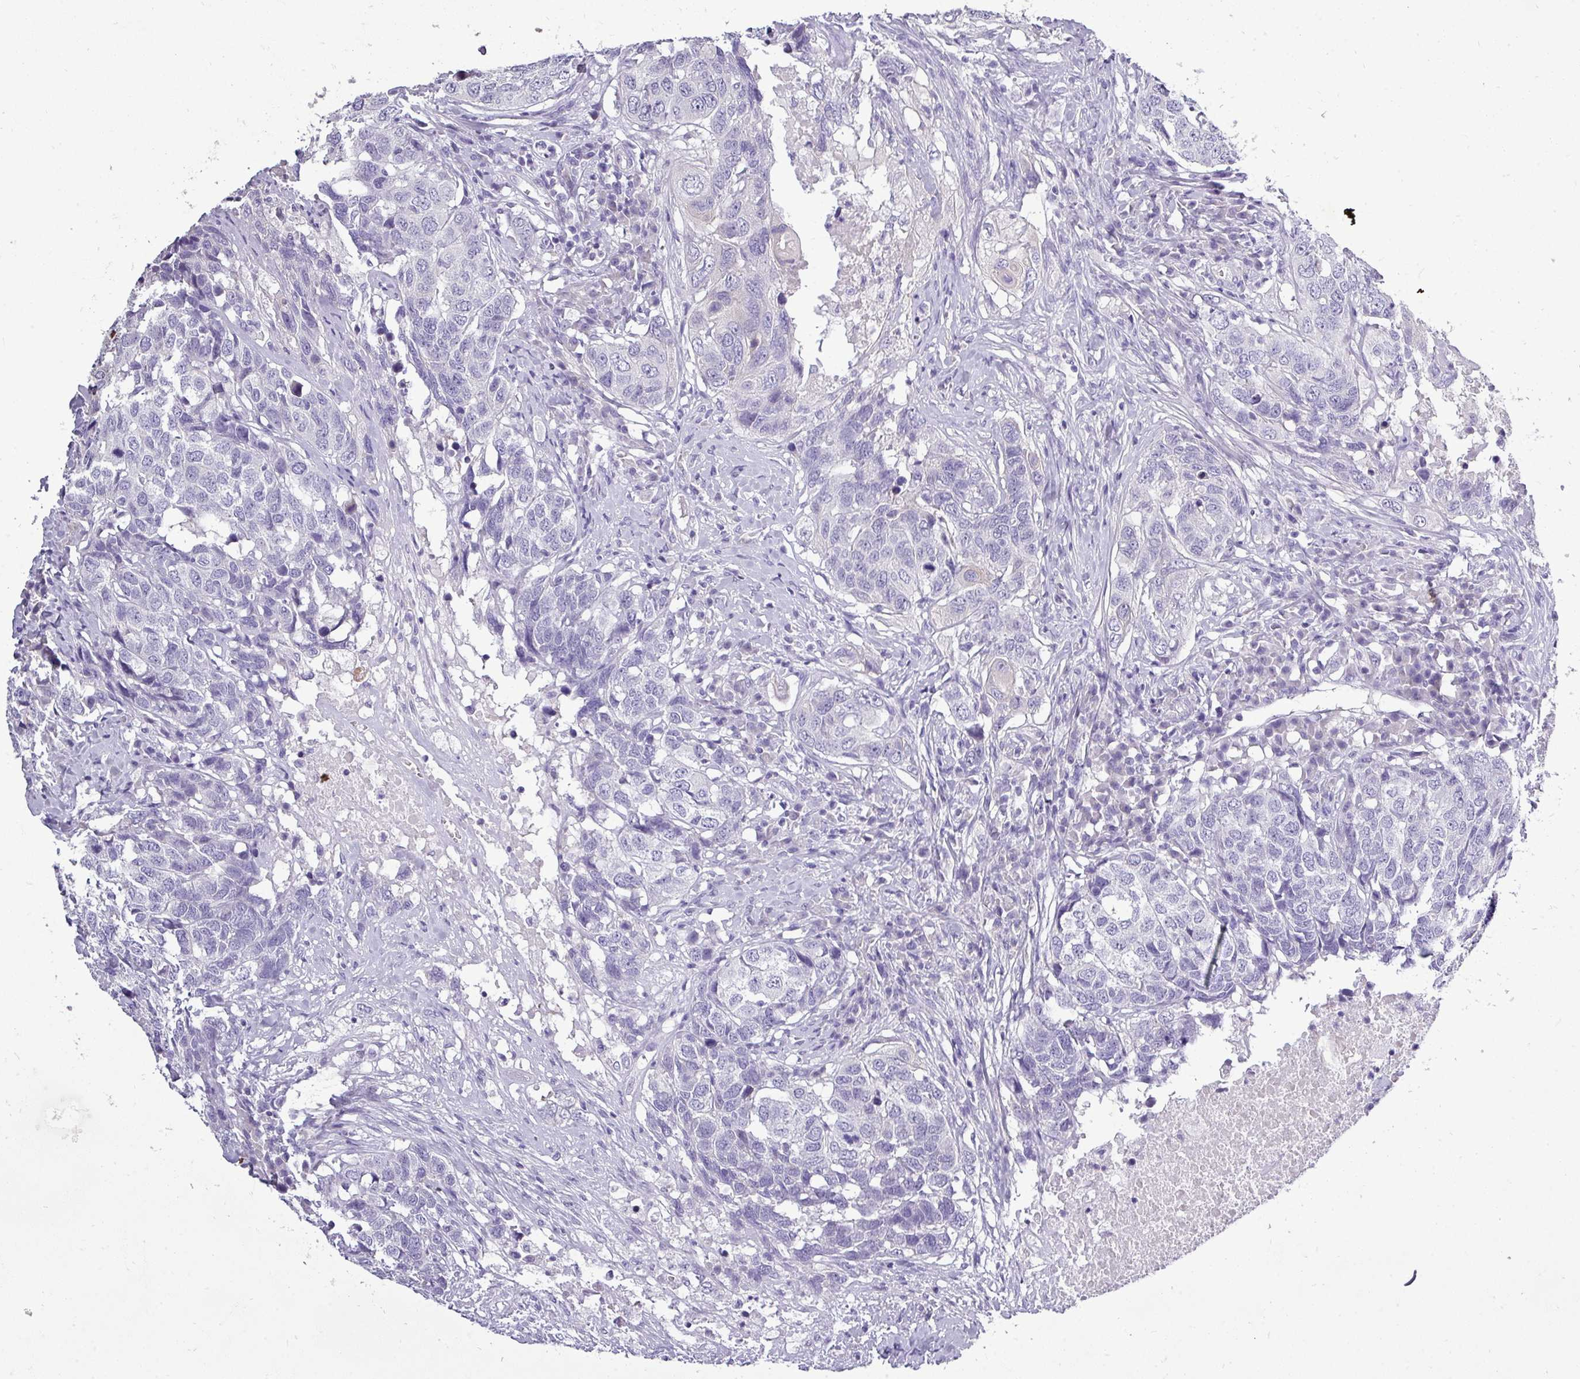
{"staining": {"intensity": "negative", "quantity": "none", "location": "none"}, "tissue": "head and neck cancer", "cell_type": "Tumor cells", "image_type": "cancer", "snomed": [{"axis": "morphology", "description": "Squamous cell carcinoma, NOS"}, {"axis": "topography", "description": "Head-Neck"}], "caption": "Immunohistochemistry photomicrograph of neoplastic tissue: human head and neck squamous cell carcinoma stained with DAB (3,3'-diaminobenzidine) shows no significant protein staining in tumor cells.", "gene": "DNAAF9", "patient": {"sex": "male", "age": 66}}